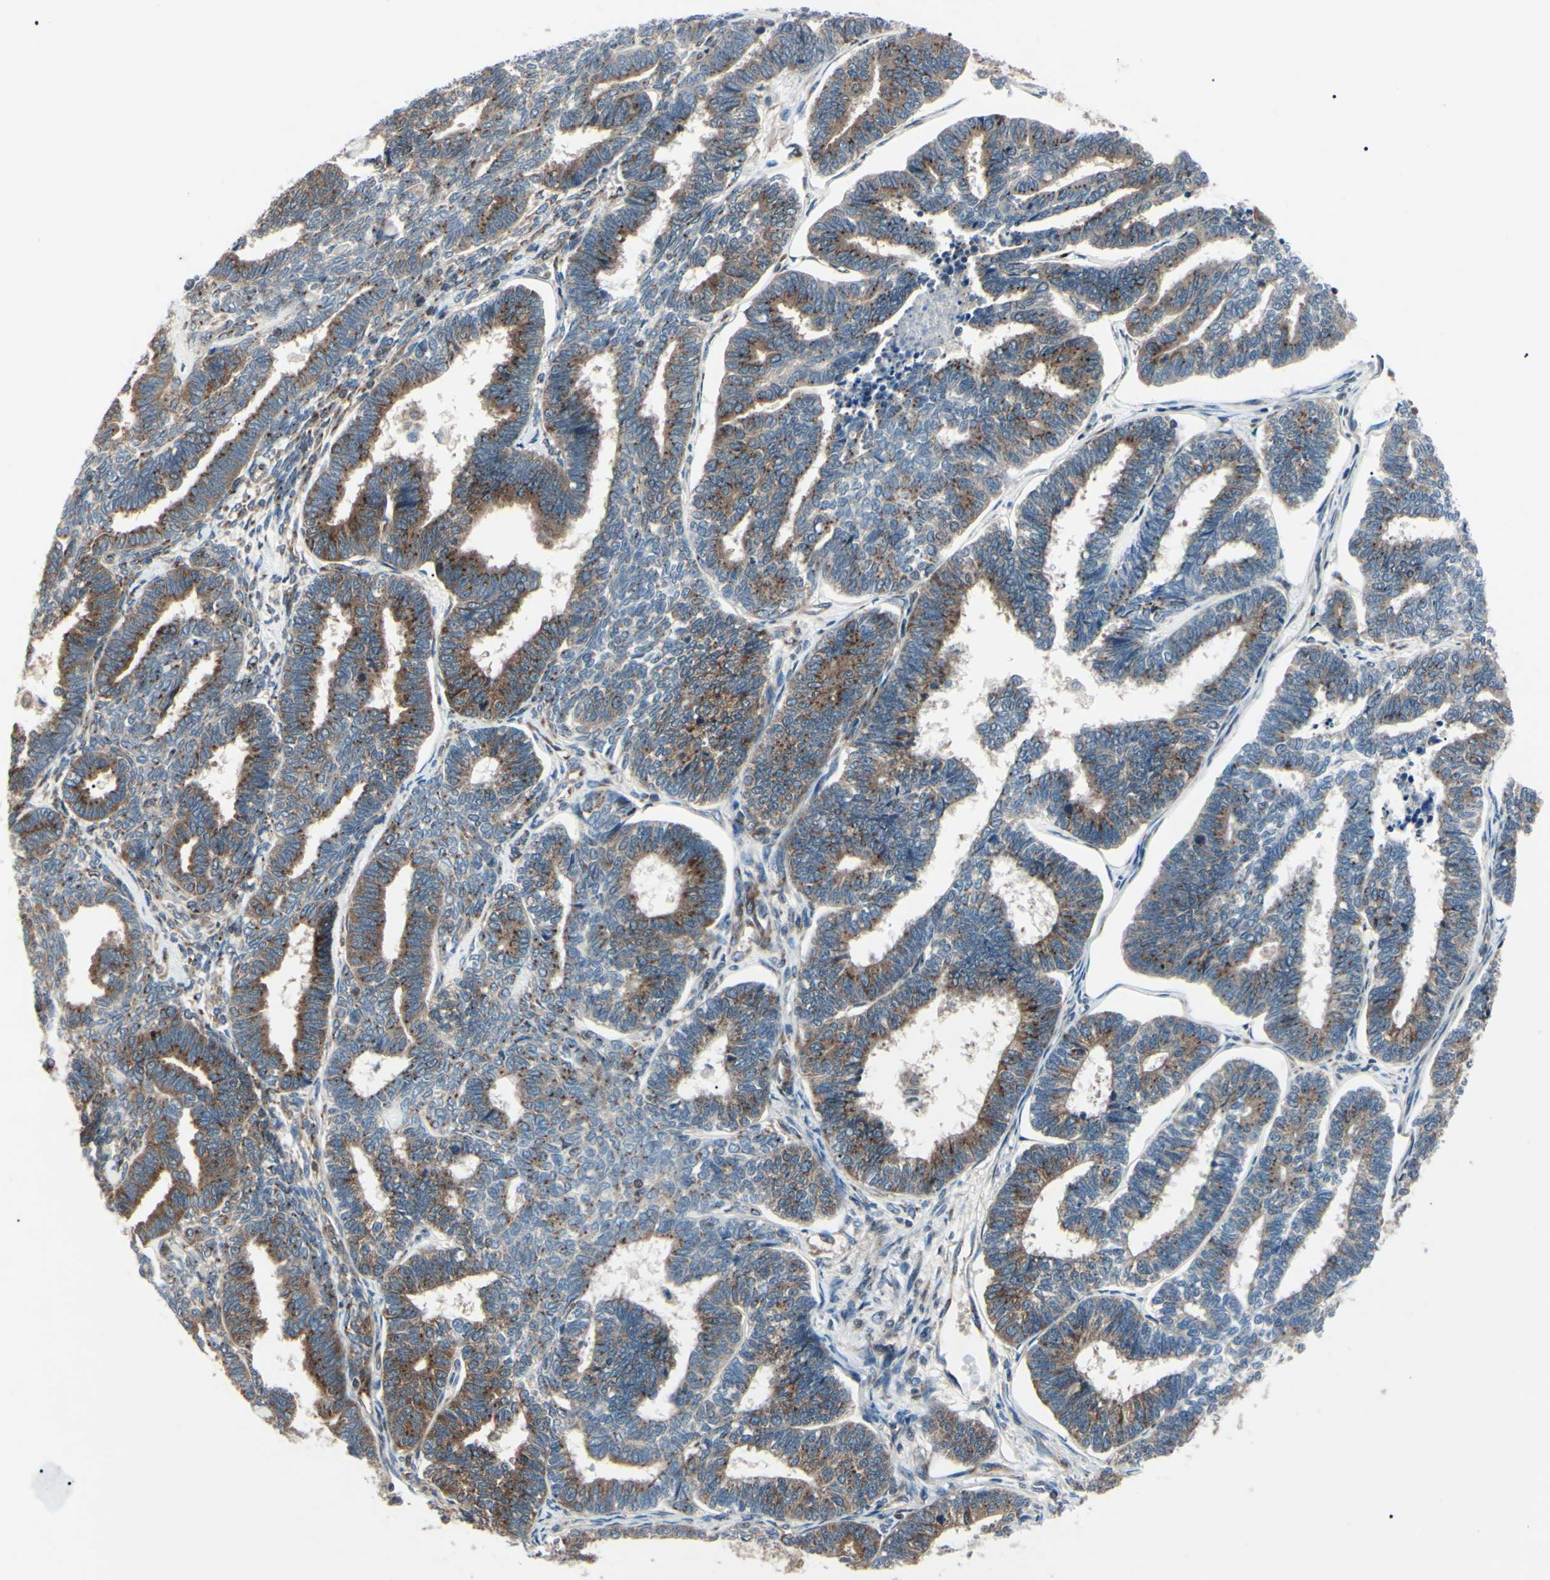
{"staining": {"intensity": "strong", "quantity": "25%-75%", "location": "cytoplasmic/membranous"}, "tissue": "endometrial cancer", "cell_type": "Tumor cells", "image_type": "cancer", "snomed": [{"axis": "morphology", "description": "Adenocarcinoma, NOS"}, {"axis": "topography", "description": "Endometrium"}], "caption": "High-magnification brightfield microscopy of endometrial adenocarcinoma stained with DAB (brown) and counterstained with hematoxylin (blue). tumor cells exhibit strong cytoplasmic/membranous expression is seen in approximately25%-75% of cells.", "gene": "MAPRE1", "patient": {"sex": "female", "age": 70}}